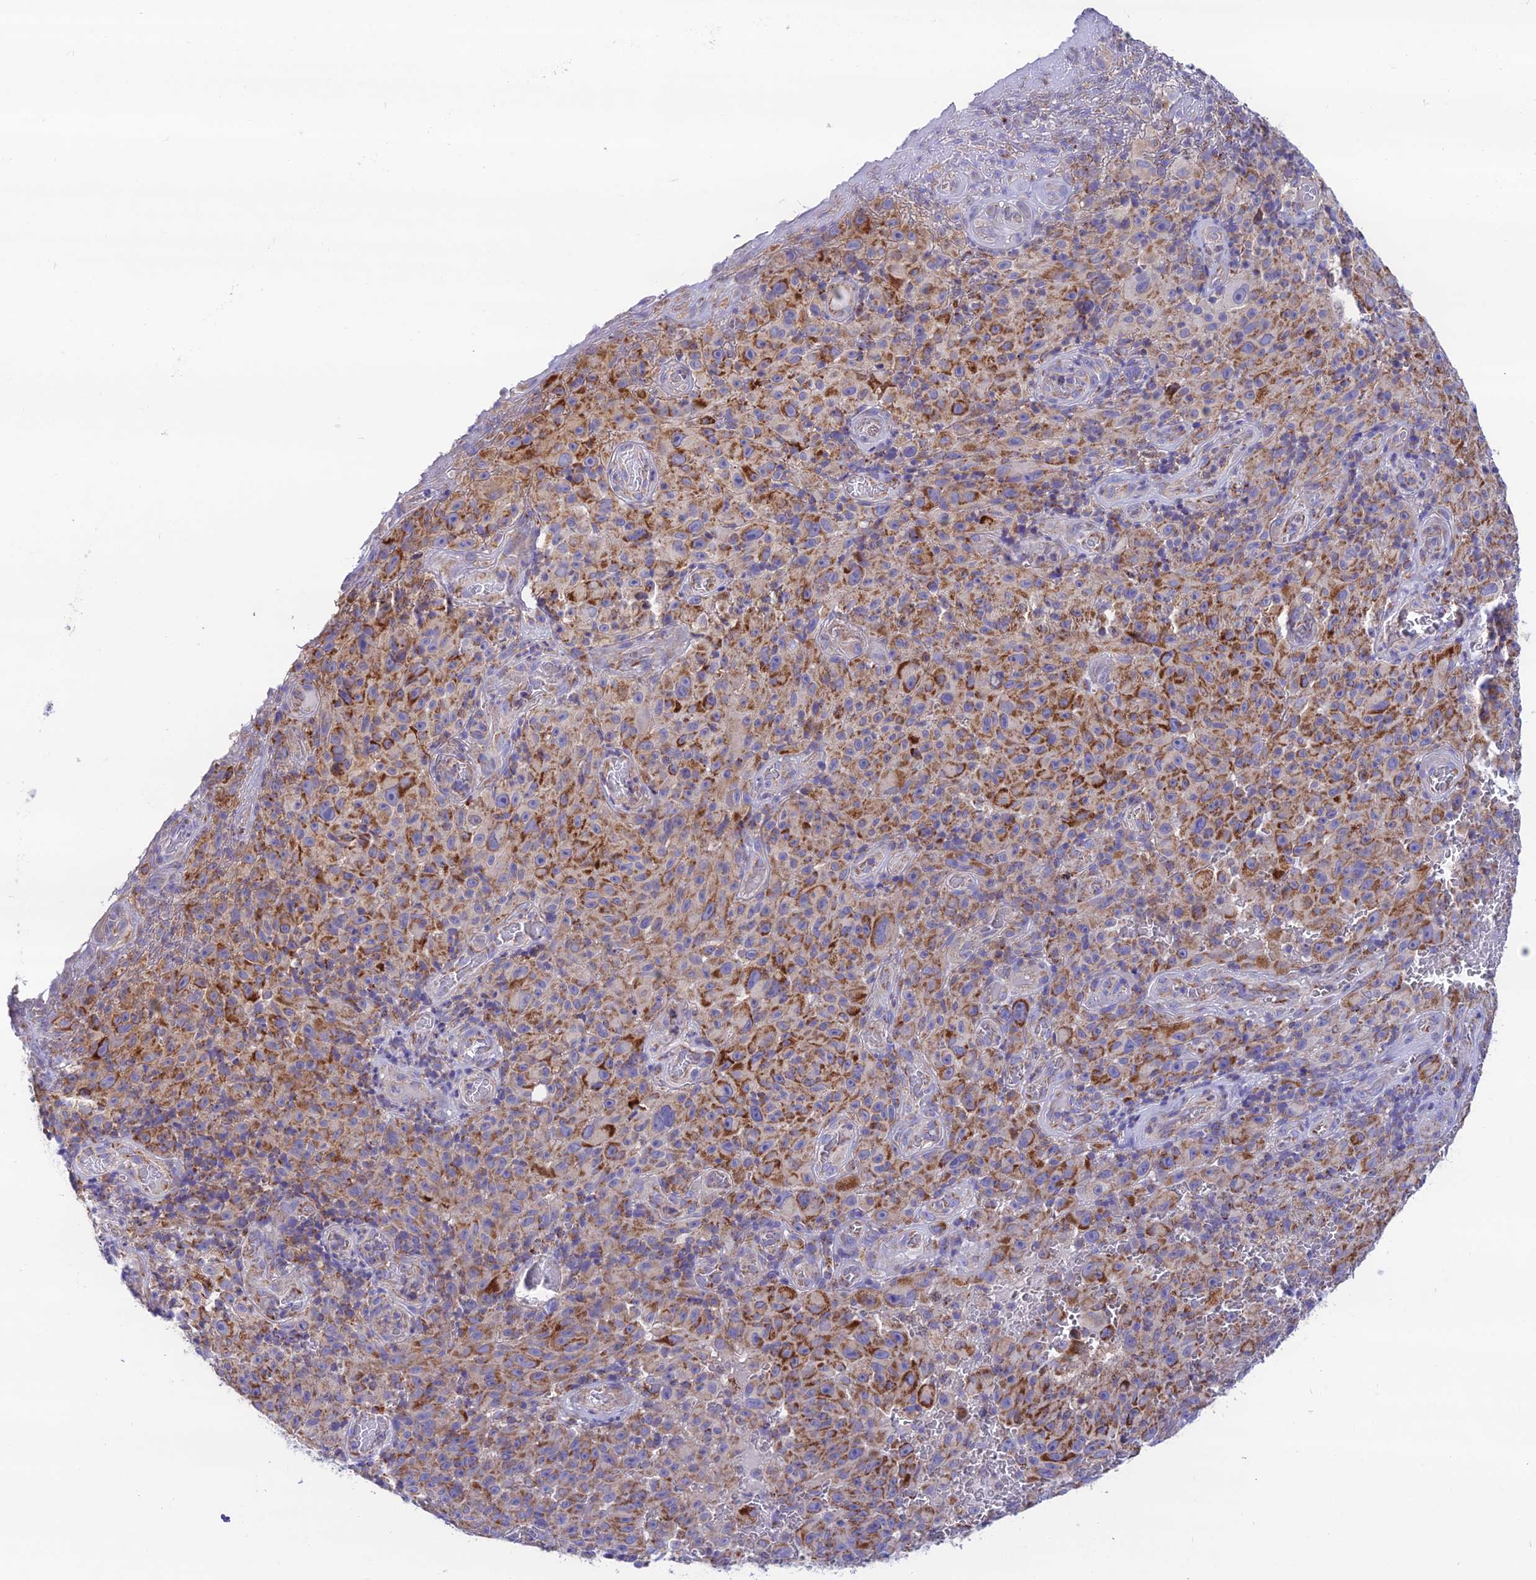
{"staining": {"intensity": "moderate", "quantity": ">75%", "location": "cytoplasmic/membranous"}, "tissue": "melanoma", "cell_type": "Tumor cells", "image_type": "cancer", "snomed": [{"axis": "morphology", "description": "Malignant melanoma, NOS"}, {"axis": "topography", "description": "Skin"}], "caption": "Malignant melanoma stained for a protein (brown) shows moderate cytoplasmic/membranous positive expression in about >75% of tumor cells.", "gene": "HSDL2", "patient": {"sex": "female", "age": 82}}